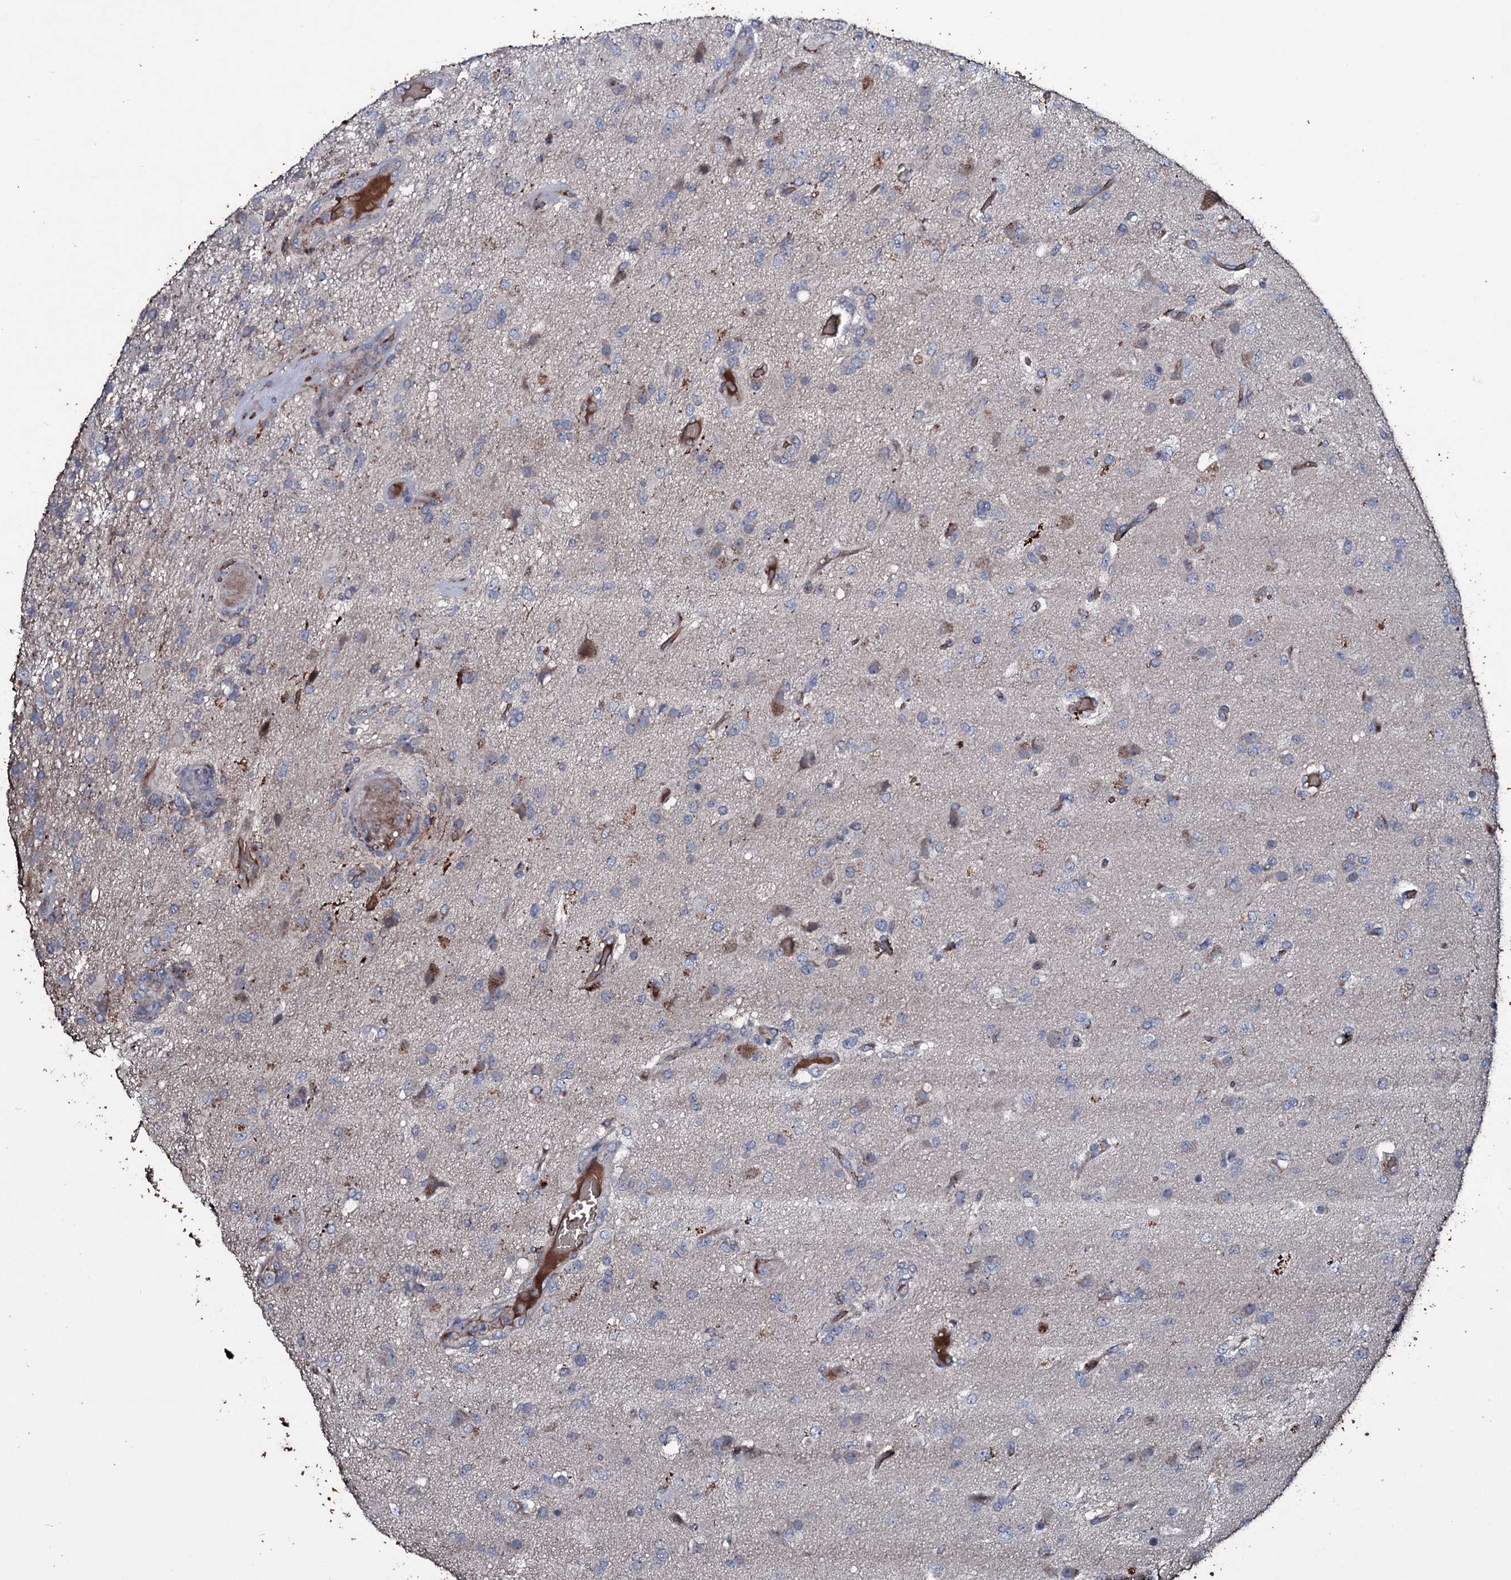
{"staining": {"intensity": "negative", "quantity": "none", "location": "none"}, "tissue": "glioma", "cell_type": "Tumor cells", "image_type": "cancer", "snomed": [{"axis": "morphology", "description": "Glioma, malignant, High grade"}, {"axis": "topography", "description": "Brain"}], "caption": "Immunohistochemical staining of human malignant high-grade glioma exhibits no significant staining in tumor cells. (DAB immunohistochemistry, high magnification).", "gene": "ZSWIM8", "patient": {"sex": "female", "age": 74}}